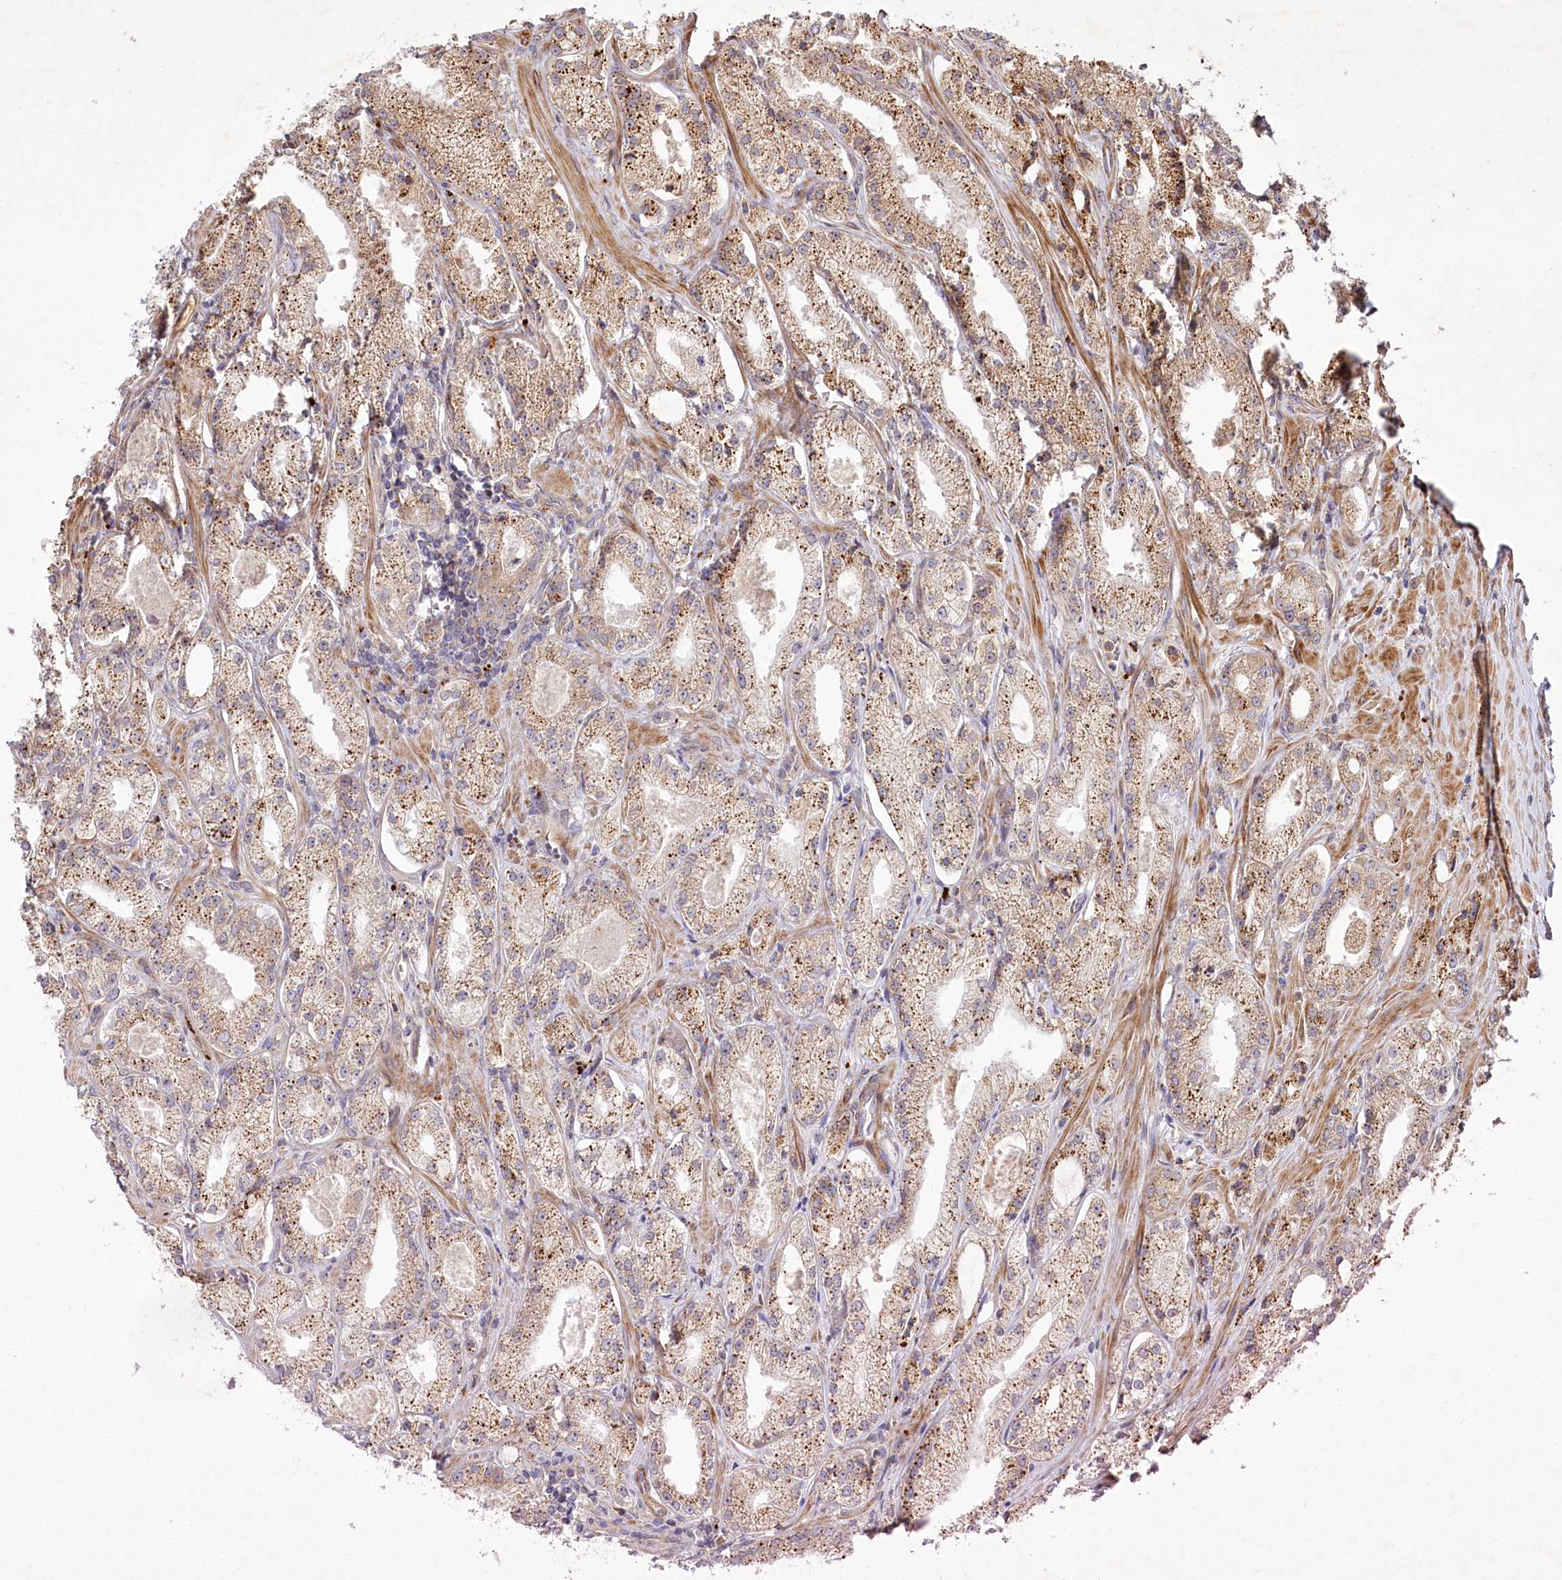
{"staining": {"intensity": "moderate", "quantity": ">75%", "location": "cytoplasmic/membranous"}, "tissue": "prostate cancer", "cell_type": "Tumor cells", "image_type": "cancer", "snomed": [{"axis": "morphology", "description": "Adenocarcinoma, Low grade"}, {"axis": "topography", "description": "Prostate"}], "caption": "Tumor cells show medium levels of moderate cytoplasmic/membranous positivity in about >75% of cells in adenocarcinoma (low-grade) (prostate). Nuclei are stained in blue.", "gene": "PSTK", "patient": {"sex": "male", "age": 69}}